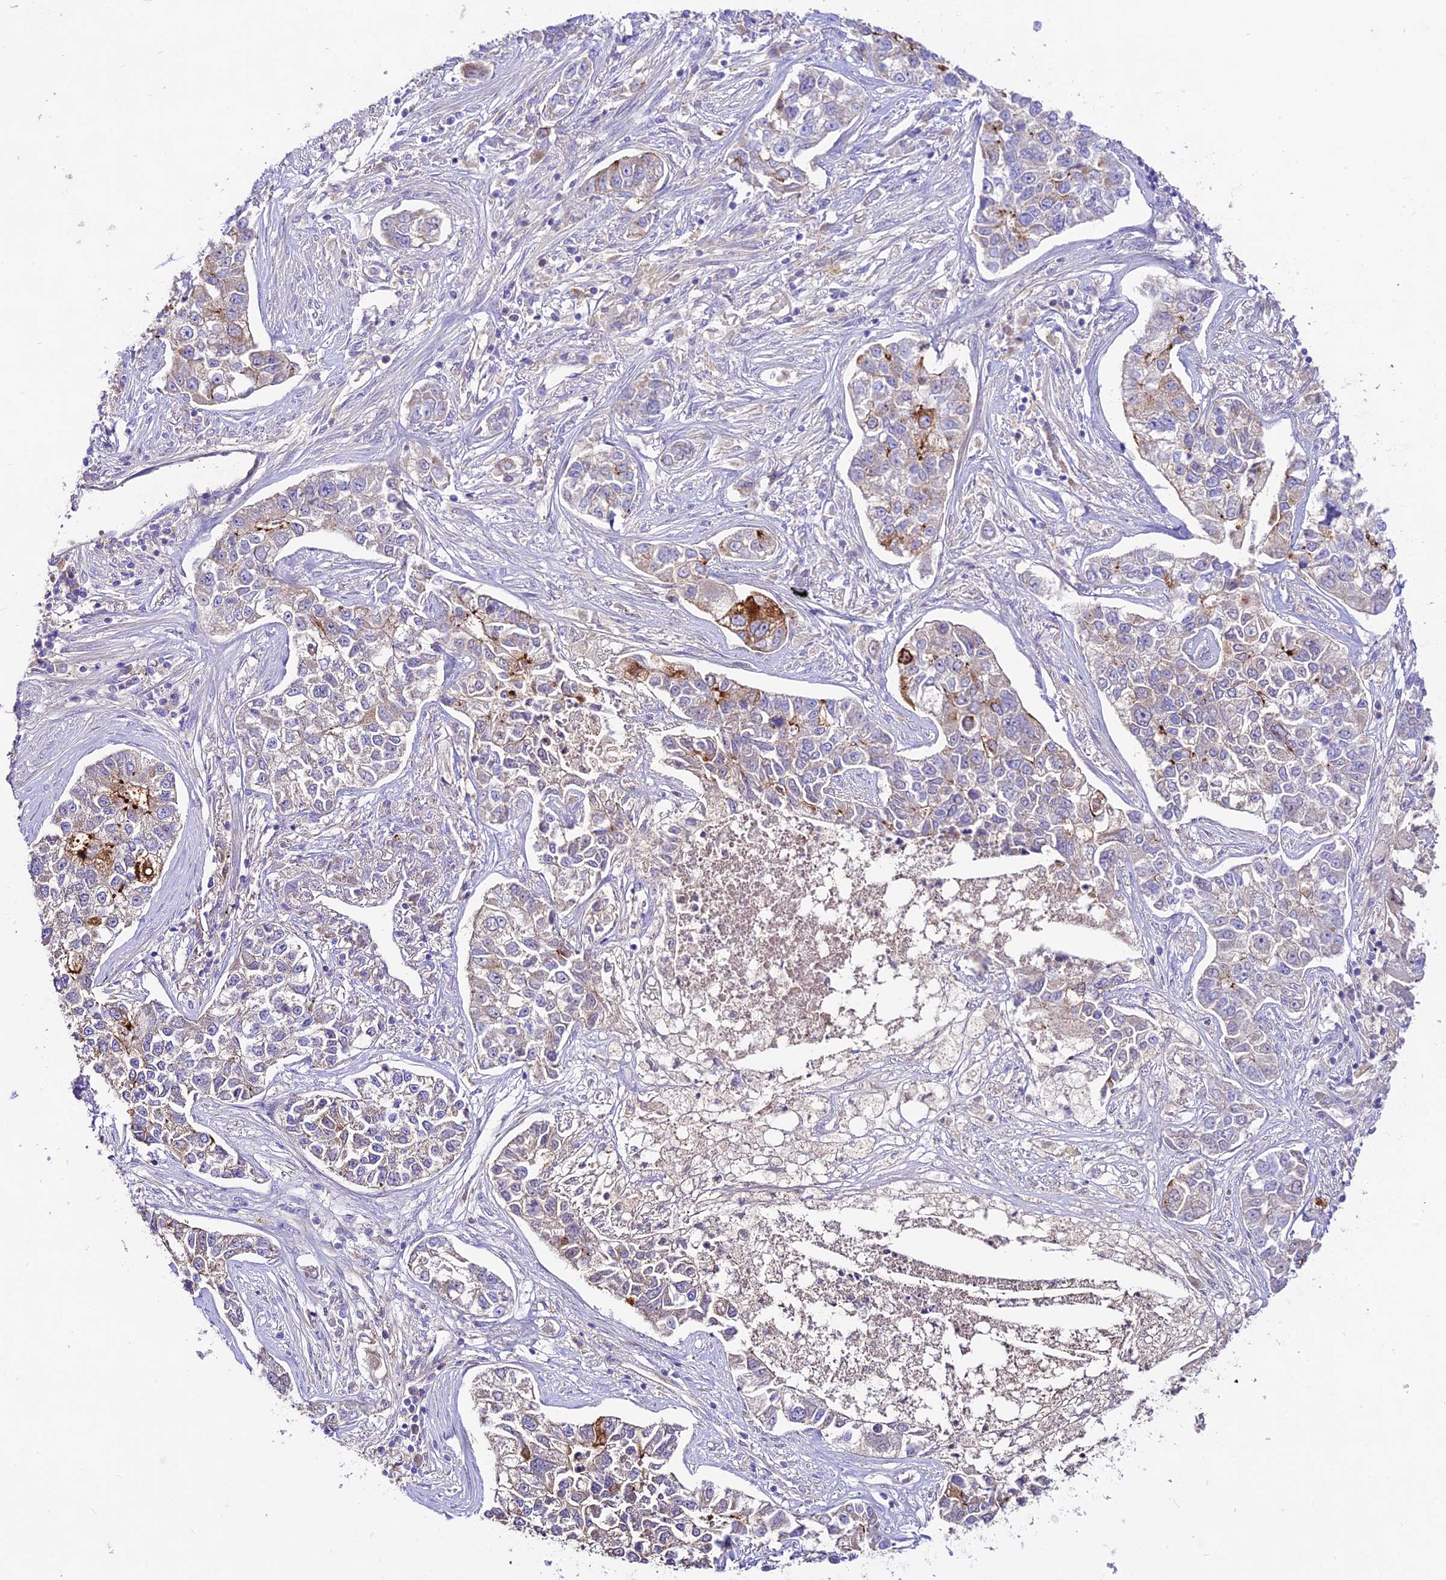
{"staining": {"intensity": "moderate", "quantity": "<25%", "location": "cytoplasmic/membranous"}, "tissue": "lung cancer", "cell_type": "Tumor cells", "image_type": "cancer", "snomed": [{"axis": "morphology", "description": "Adenocarcinoma, NOS"}, {"axis": "topography", "description": "Lung"}], "caption": "High-power microscopy captured an IHC photomicrograph of lung adenocarcinoma, revealing moderate cytoplasmic/membranous positivity in about <25% of tumor cells. The protein of interest is stained brown, and the nuclei are stained in blue (DAB IHC with brightfield microscopy, high magnification).", "gene": "NLRP9", "patient": {"sex": "male", "age": 49}}